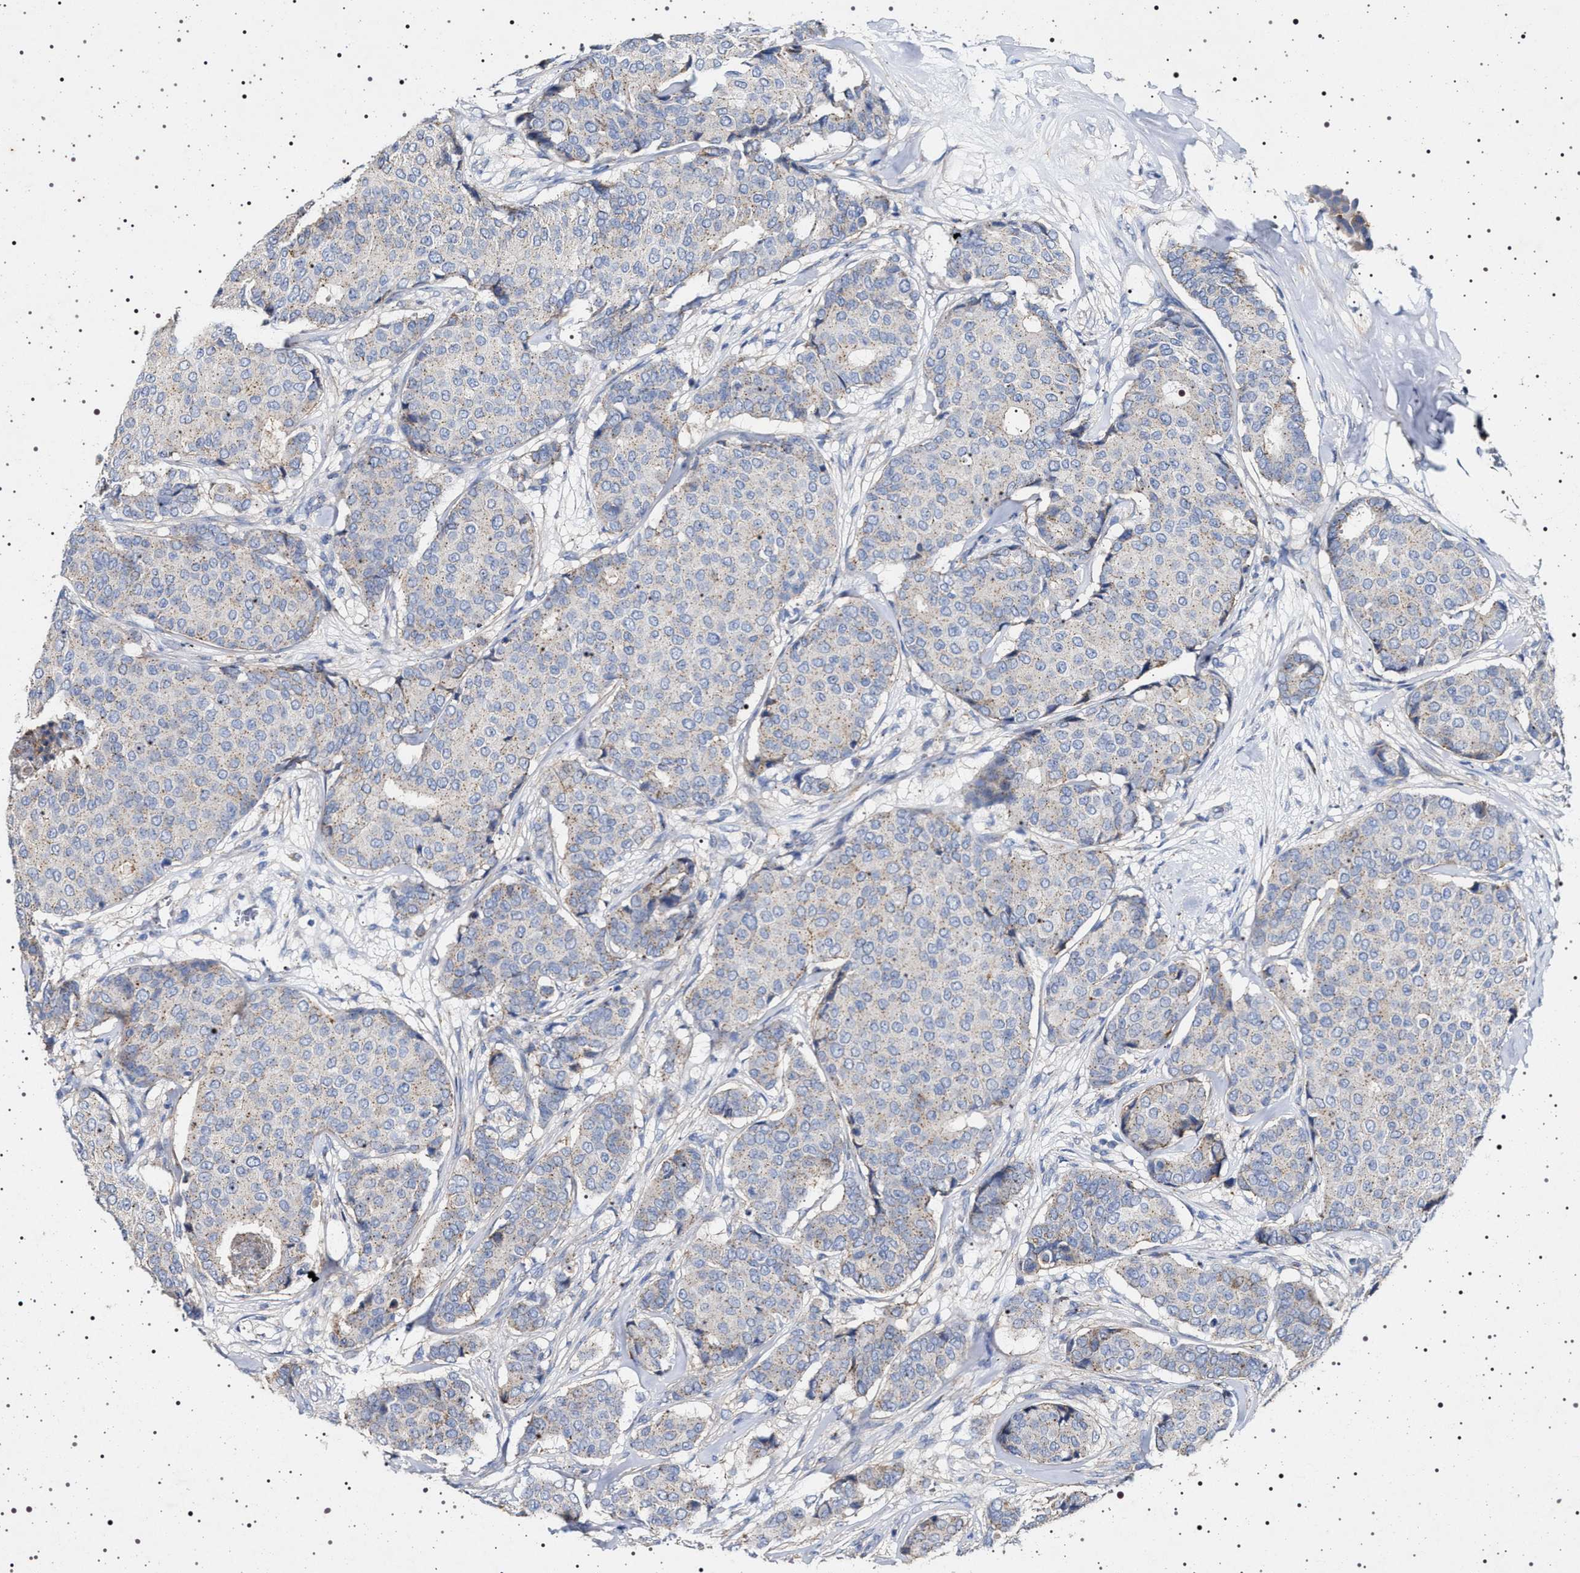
{"staining": {"intensity": "weak", "quantity": "<25%", "location": "cytoplasmic/membranous"}, "tissue": "breast cancer", "cell_type": "Tumor cells", "image_type": "cancer", "snomed": [{"axis": "morphology", "description": "Duct carcinoma"}, {"axis": "topography", "description": "Breast"}], "caption": "Tumor cells are negative for brown protein staining in infiltrating ductal carcinoma (breast).", "gene": "NAALADL2", "patient": {"sex": "female", "age": 75}}